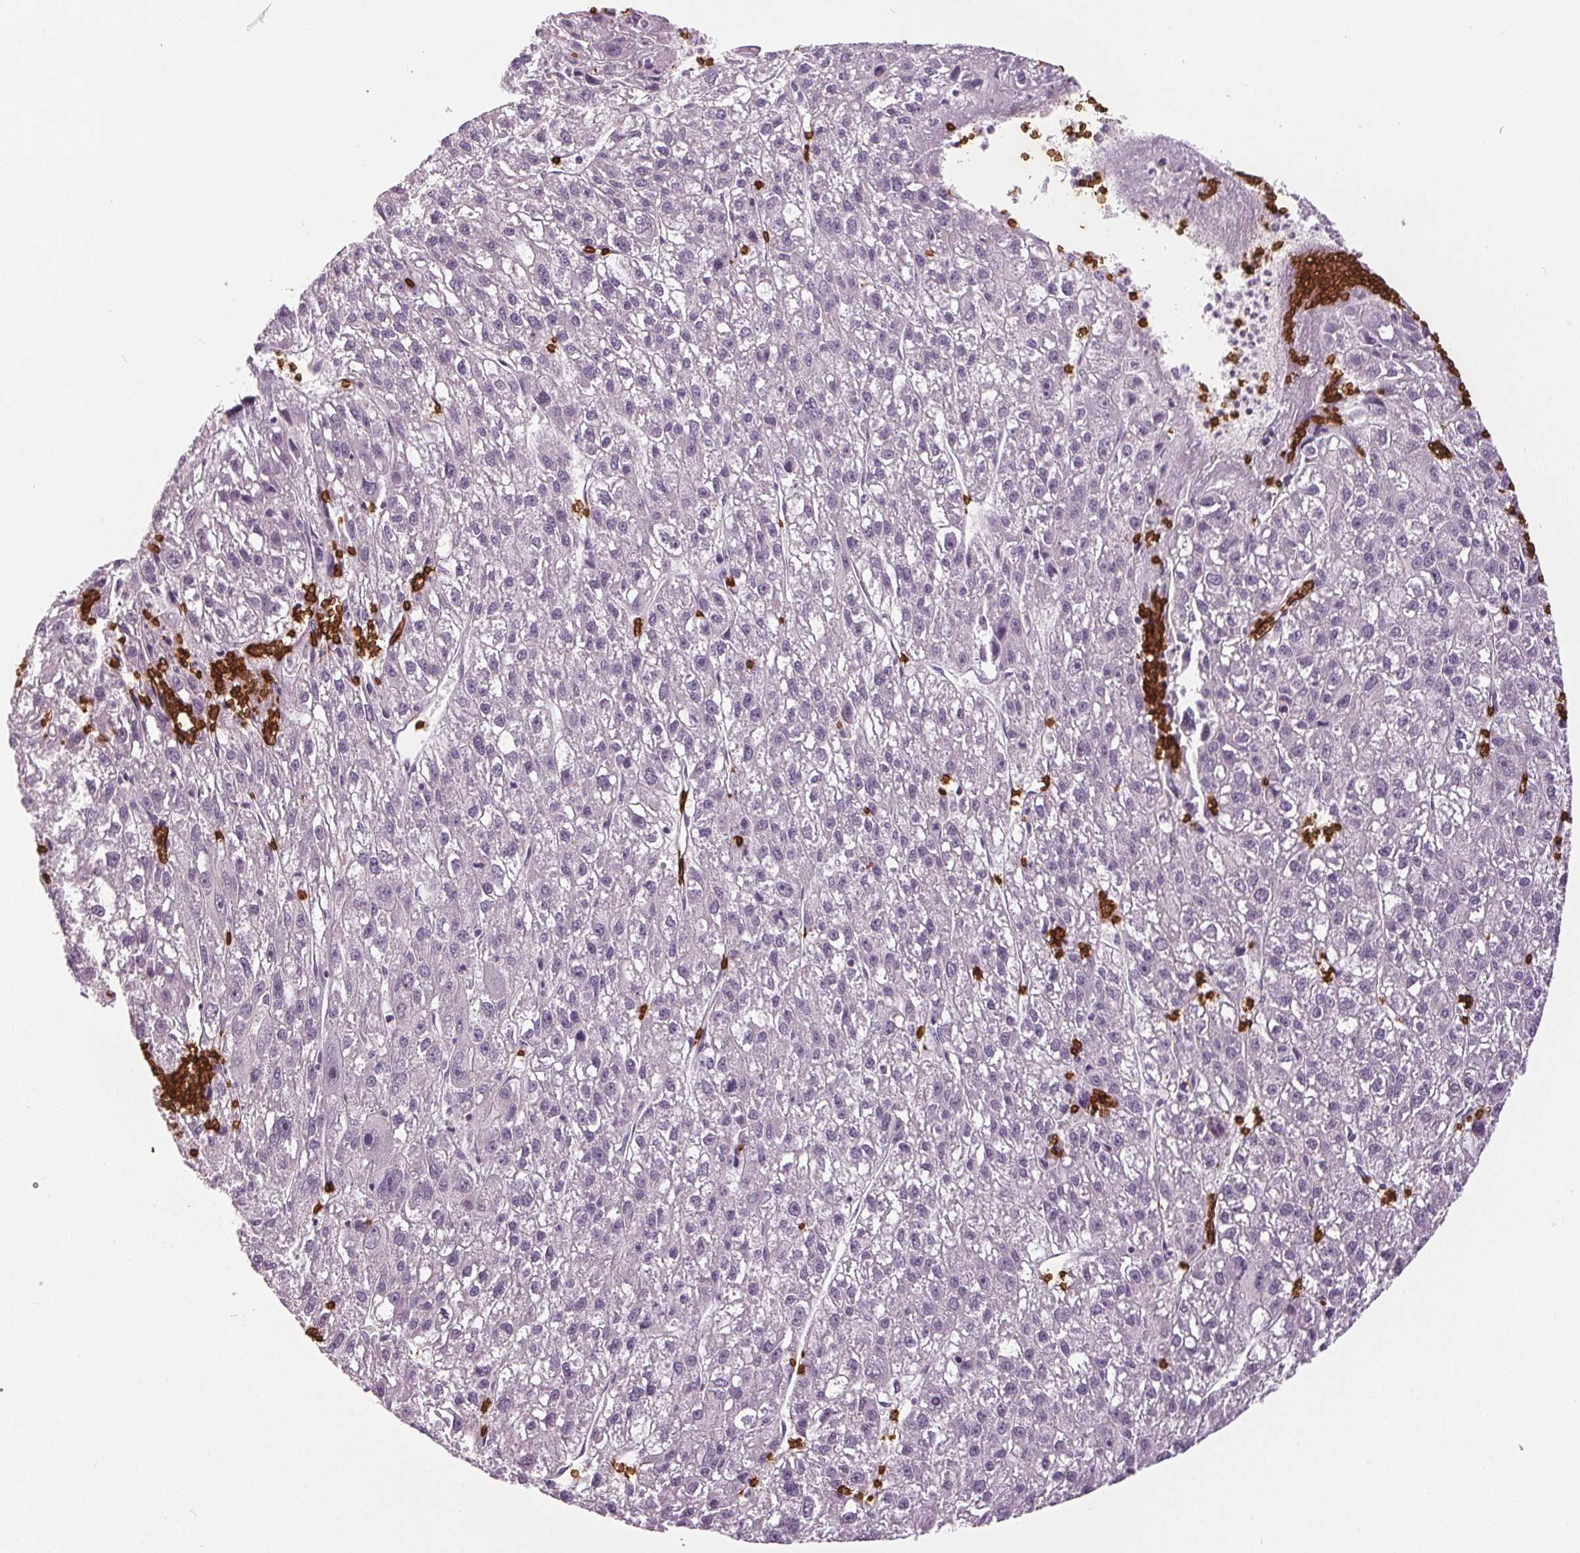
{"staining": {"intensity": "negative", "quantity": "none", "location": "none"}, "tissue": "liver cancer", "cell_type": "Tumor cells", "image_type": "cancer", "snomed": [{"axis": "morphology", "description": "Carcinoma, Hepatocellular, NOS"}, {"axis": "topography", "description": "Liver"}], "caption": "An IHC histopathology image of liver hepatocellular carcinoma is shown. There is no staining in tumor cells of liver hepatocellular carcinoma.", "gene": "SLC4A1", "patient": {"sex": "female", "age": 70}}